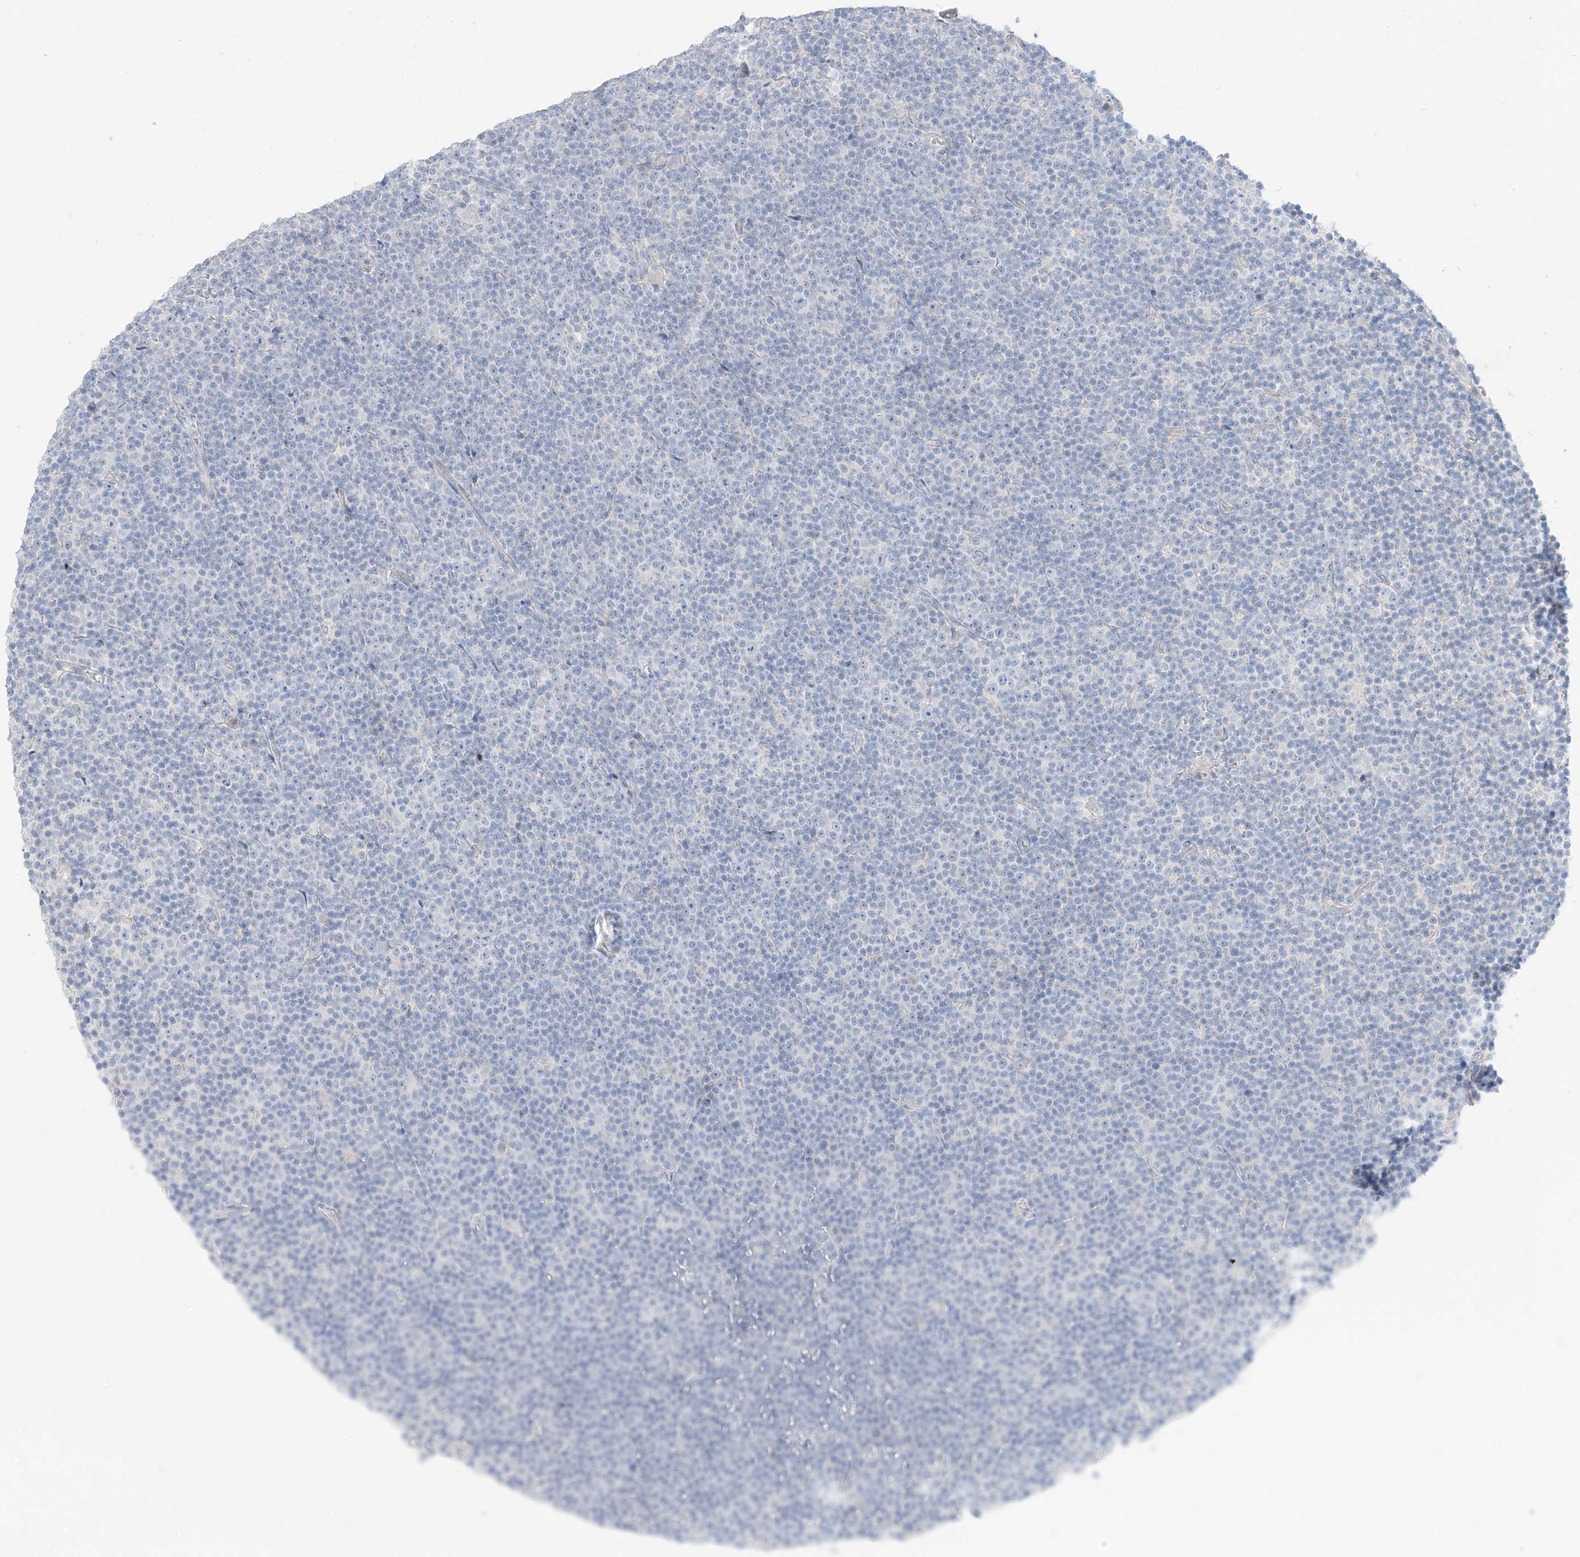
{"staining": {"intensity": "negative", "quantity": "none", "location": "none"}, "tissue": "lymphoma", "cell_type": "Tumor cells", "image_type": "cancer", "snomed": [{"axis": "morphology", "description": "Malignant lymphoma, non-Hodgkin's type, Low grade"}, {"axis": "topography", "description": "Lymph node"}], "caption": "DAB immunohistochemical staining of lymphoma demonstrates no significant positivity in tumor cells. (DAB immunohistochemistry (IHC), high magnification).", "gene": "ARHGEF40", "patient": {"sex": "female", "age": 67}}